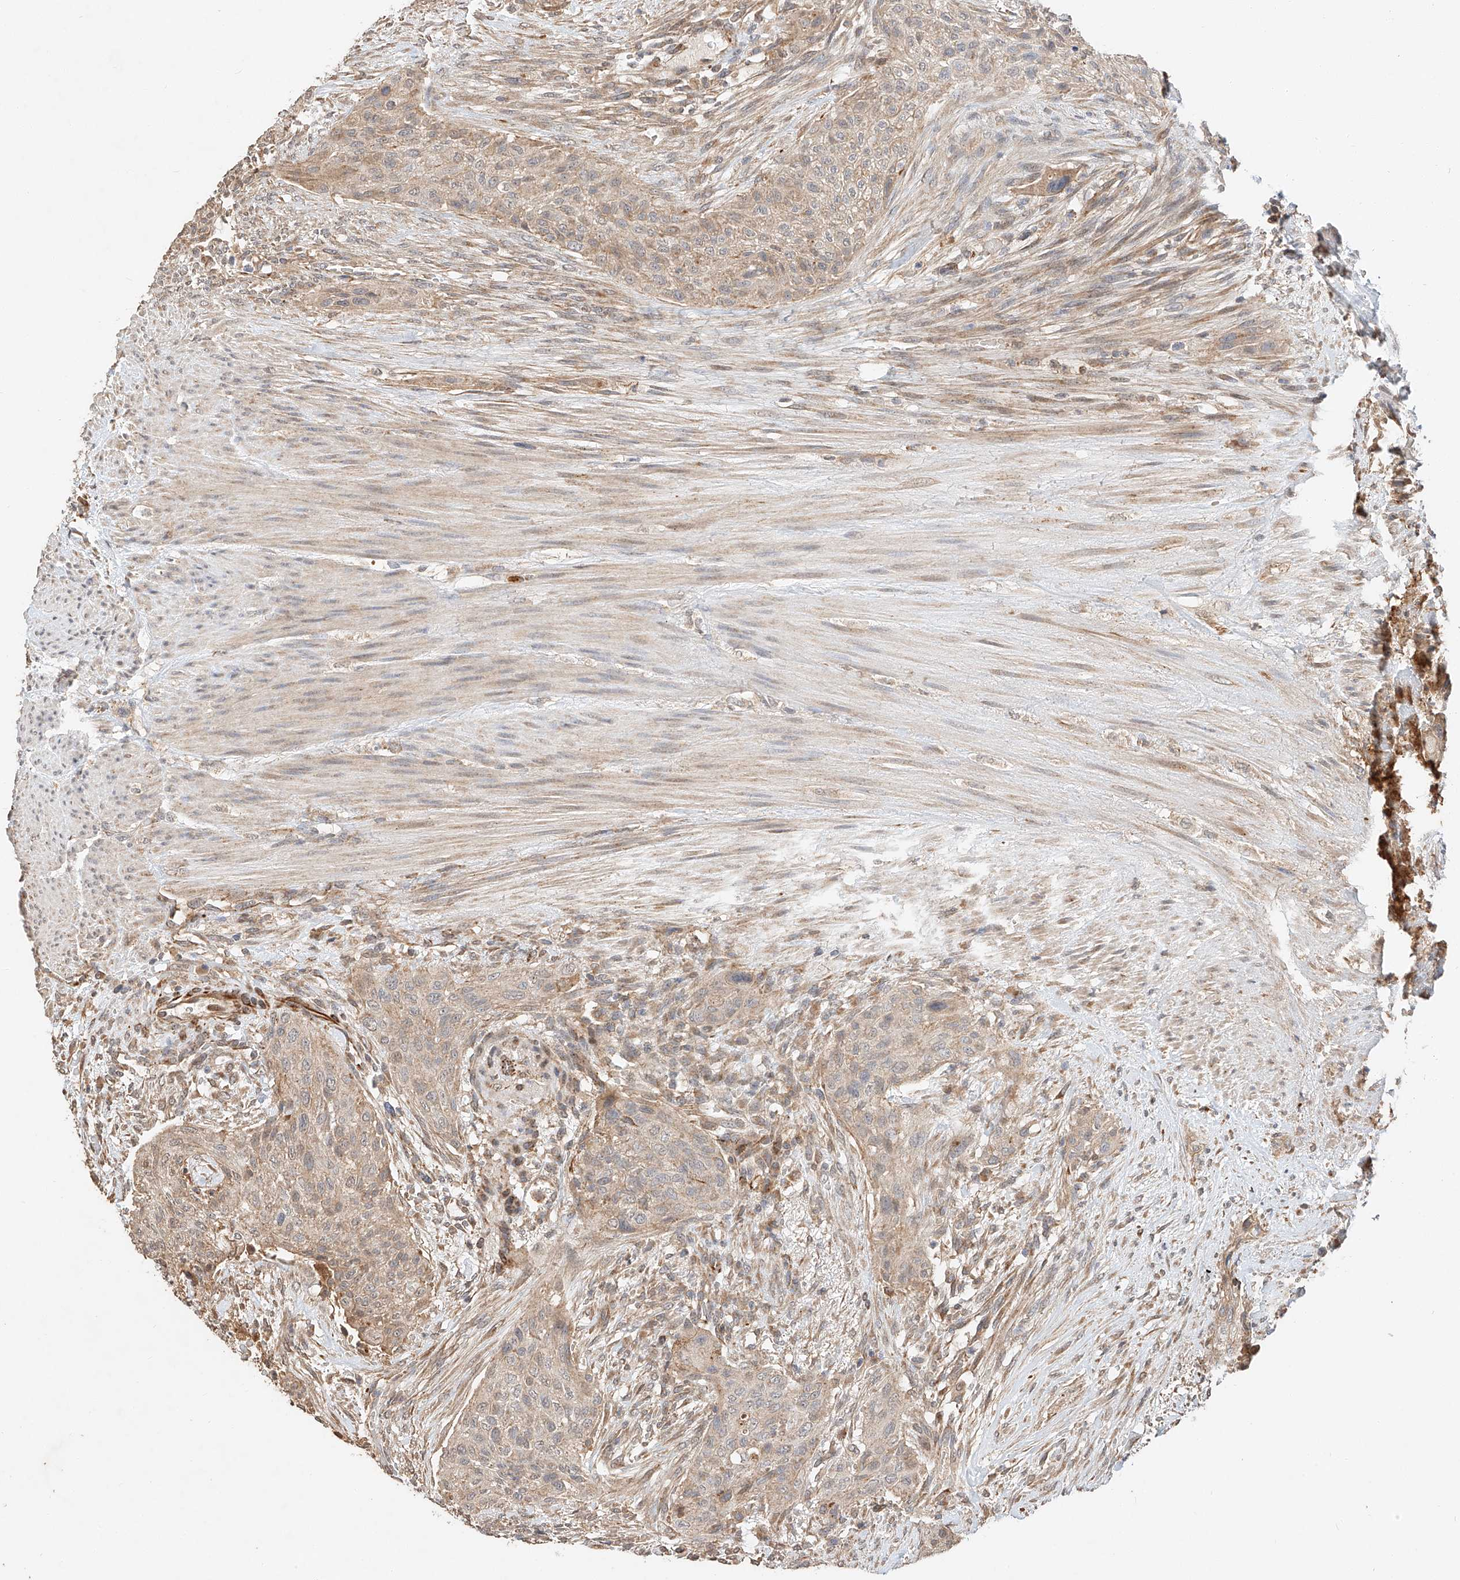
{"staining": {"intensity": "weak", "quantity": ">75%", "location": "cytoplasmic/membranous"}, "tissue": "urothelial cancer", "cell_type": "Tumor cells", "image_type": "cancer", "snomed": [{"axis": "morphology", "description": "Urothelial carcinoma, High grade"}, {"axis": "topography", "description": "Urinary bladder"}], "caption": "Brown immunohistochemical staining in human urothelial carcinoma (high-grade) displays weak cytoplasmic/membranous staining in approximately >75% of tumor cells.", "gene": "SUSD6", "patient": {"sex": "male", "age": 35}}